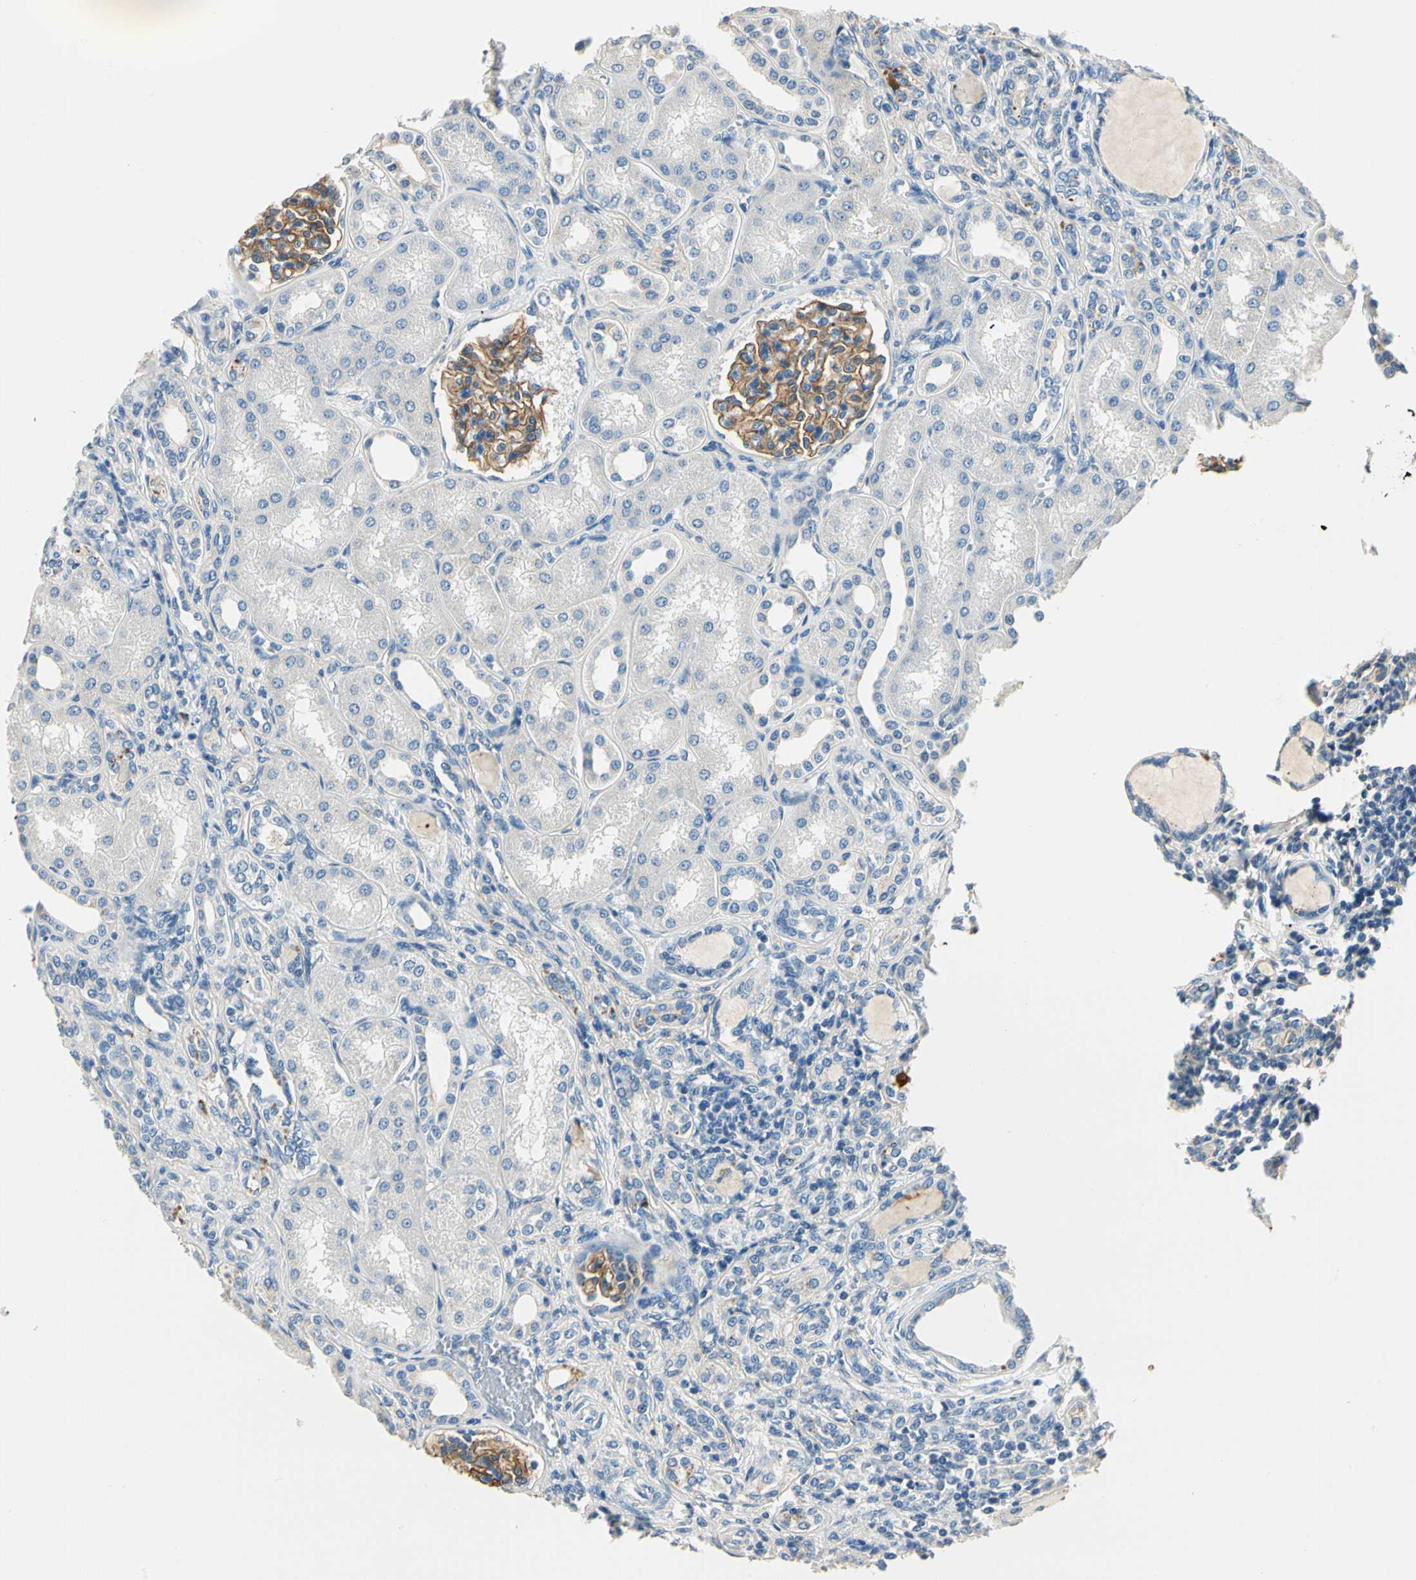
{"staining": {"intensity": "moderate", "quantity": ">75%", "location": "cytoplasmic/membranous"}, "tissue": "kidney", "cell_type": "Cells in glomeruli", "image_type": "normal", "snomed": [{"axis": "morphology", "description": "Normal tissue, NOS"}, {"axis": "topography", "description": "Kidney"}], "caption": "A medium amount of moderate cytoplasmic/membranous expression is present in about >75% of cells in glomeruli in unremarkable kidney. Immunohistochemistry (ihc) stains the protein in brown and the nuclei are stained blue.", "gene": "TGFBR3", "patient": {"sex": "male", "age": 7}}